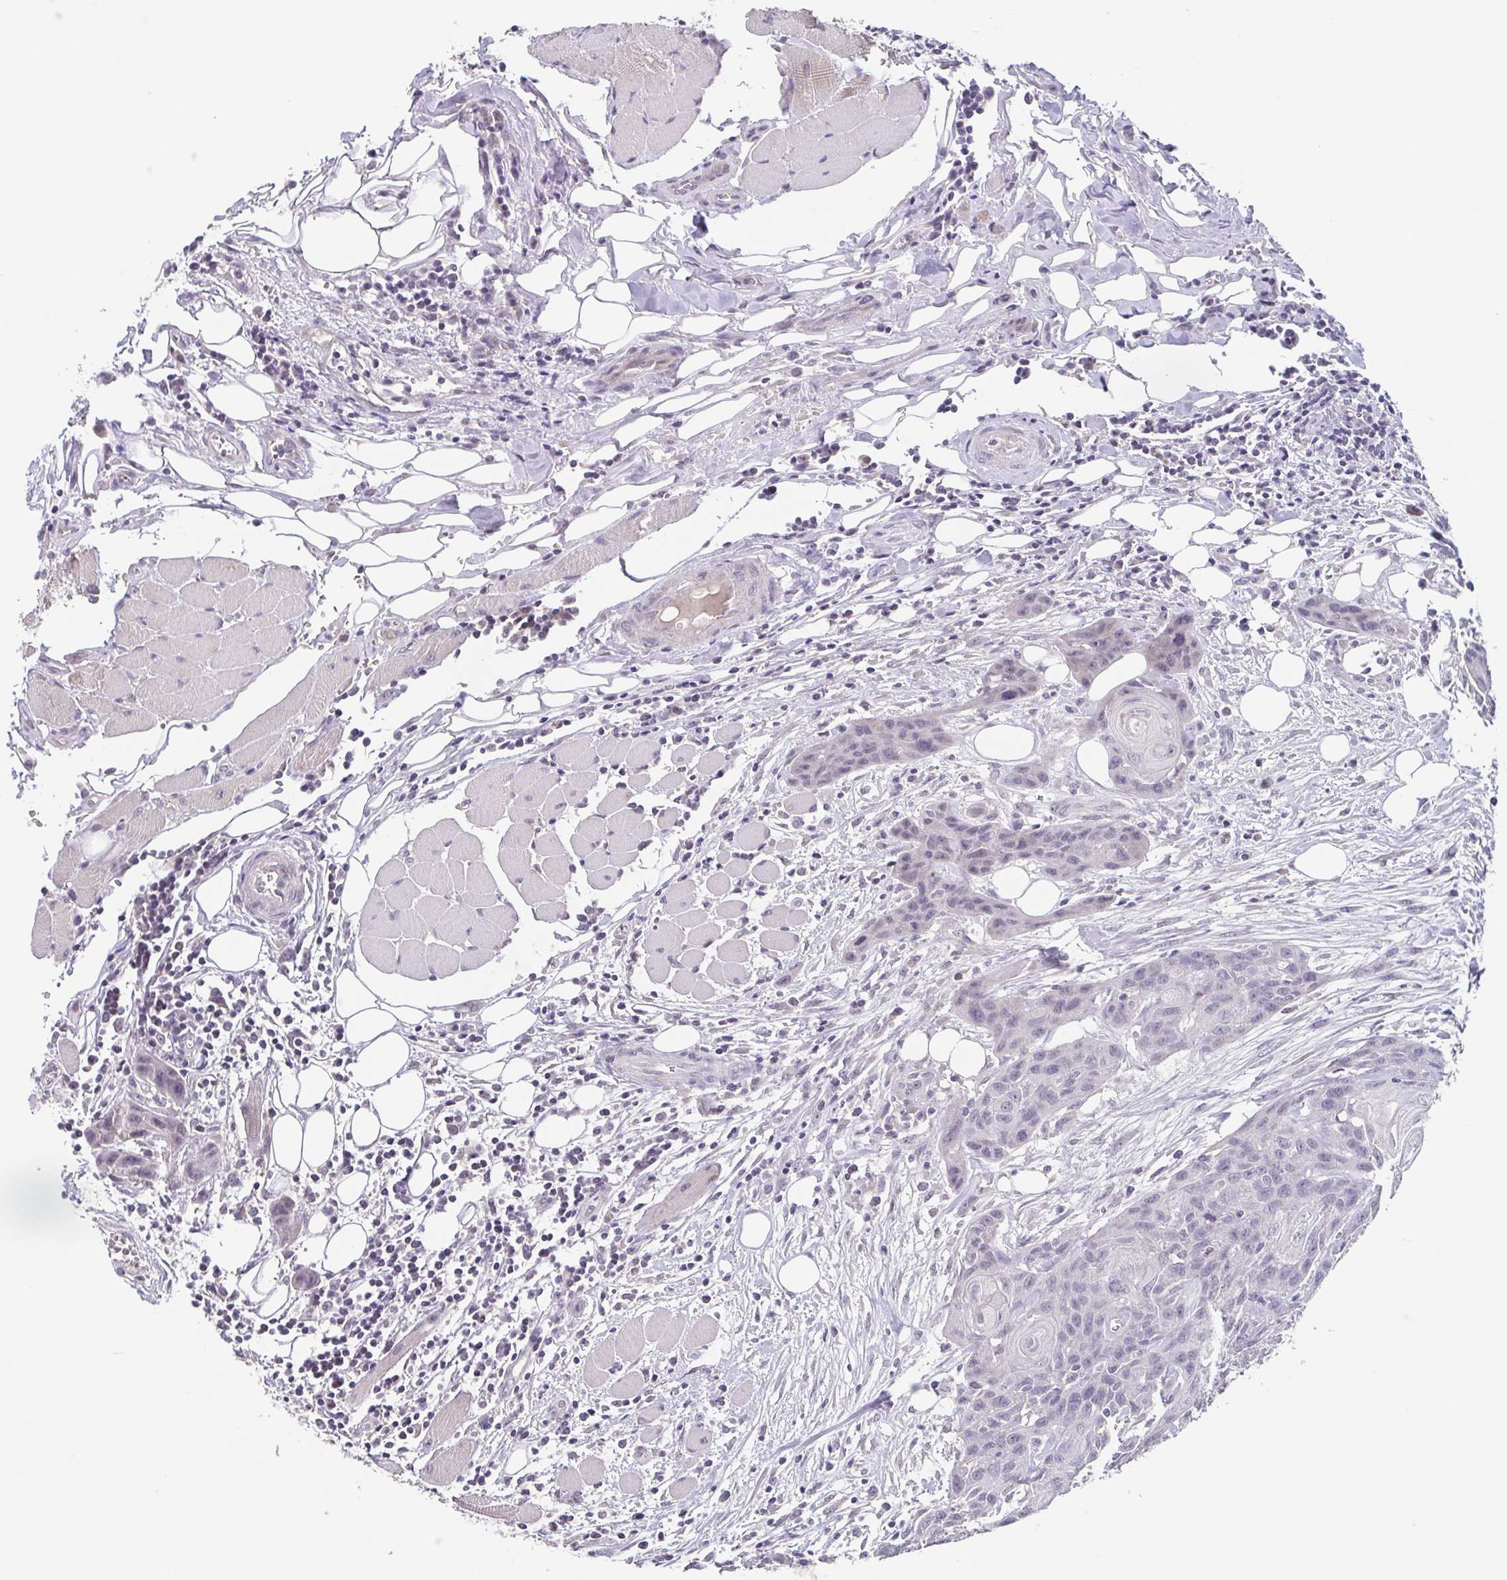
{"staining": {"intensity": "negative", "quantity": "none", "location": "none"}, "tissue": "head and neck cancer", "cell_type": "Tumor cells", "image_type": "cancer", "snomed": [{"axis": "morphology", "description": "Squamous cell carcinoma, NOS"}, {"axis": "topography", "description": "Oral tissue"}, {"axis": "topography", "description": "Head-Neck"}], "caption": "IHC micrograph of neoplastic tissue: head and neck cancer stained with DAB (3,3'-diaminobenzidine) reveals no significant protein positivity in tumor cells.", "gene": "GHRL", "patient": {"sex": "male", "age": 58}}